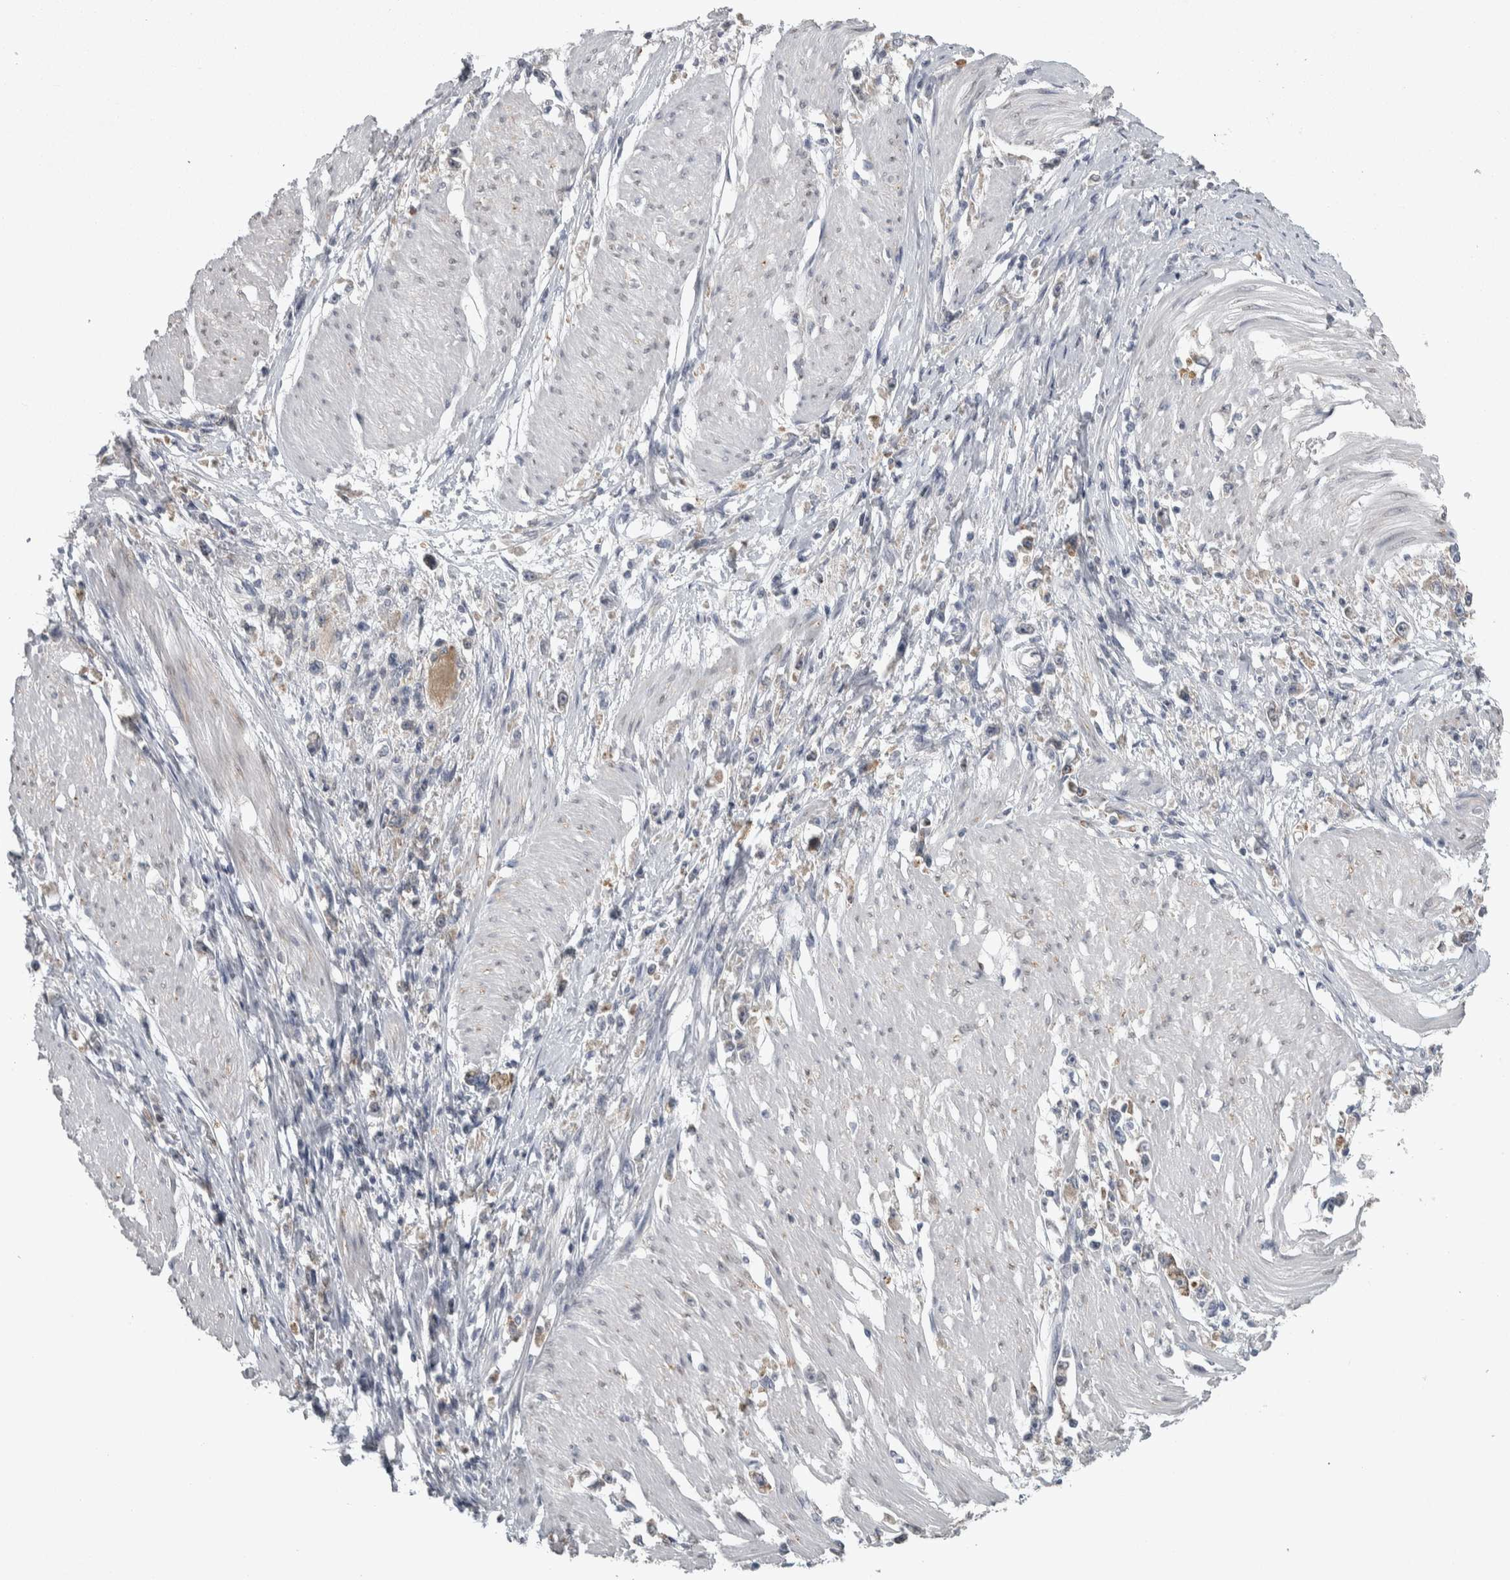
{"staining": {"intensity": "moderate", "quantity": ">75%", "location": "cytoplasmic/membranous"}, "tissue": "stomach cancer", "cell_type": "Tumor cells", "image_type": "cancer", "snomed": [{"axis": "morphology", "description": "Adenocarcinoma, NOS"}, {"axis": "topography", "description": "Stomach"}], "caption": "An image of stomach cancer (adenocarcinoma) stained for a protein reveals moderate cytoplasmic/membranous brown staining in tumor cells.", "gene": "SIGMAR1", "patient": {"sex": "female", "age": 59}}